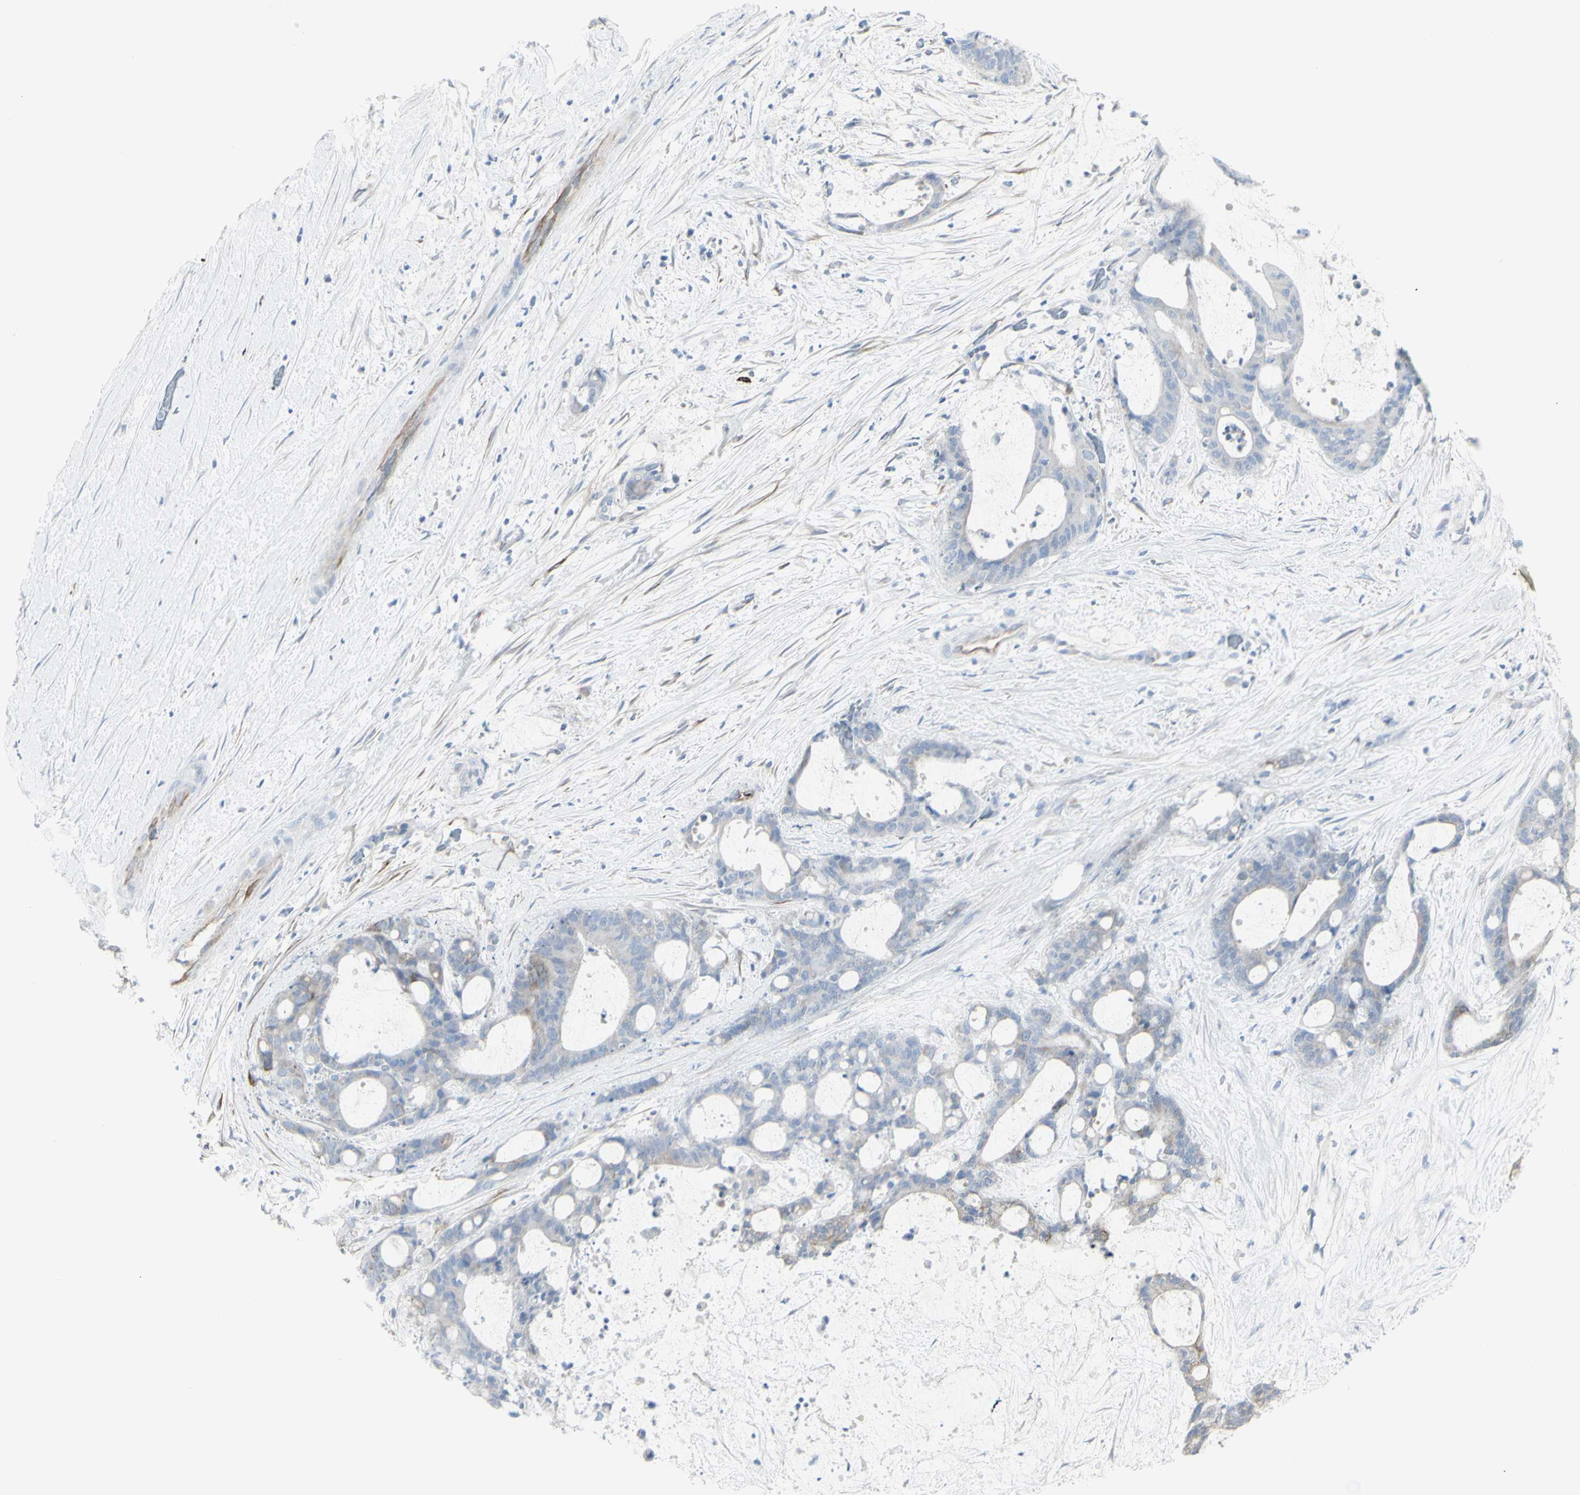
{"staining": {"intensity": "weak", "quantity": "<25%", "location": "cytoplasmic/membranous"}, "tissue": "liver cancer", "cell_type": "Tumor cells", "image_type": "cancer", "snomed": [{"axis": "morphology", "description": "Cholangiocarcinoma"}, {"axis": "topography", "description": "Liver"}], "caption": "Immunohistochemistry histopathology image of neoplastic tissue: liver cholangiocarcinoma stained with DAB shows no significant protein expression in tumor cells. (Immunohistochemistry (ihc), brightfield microscopy, high magnification).", "gene": "ENSG00000198211", "patient": {"sex": "female", "age": 73}}